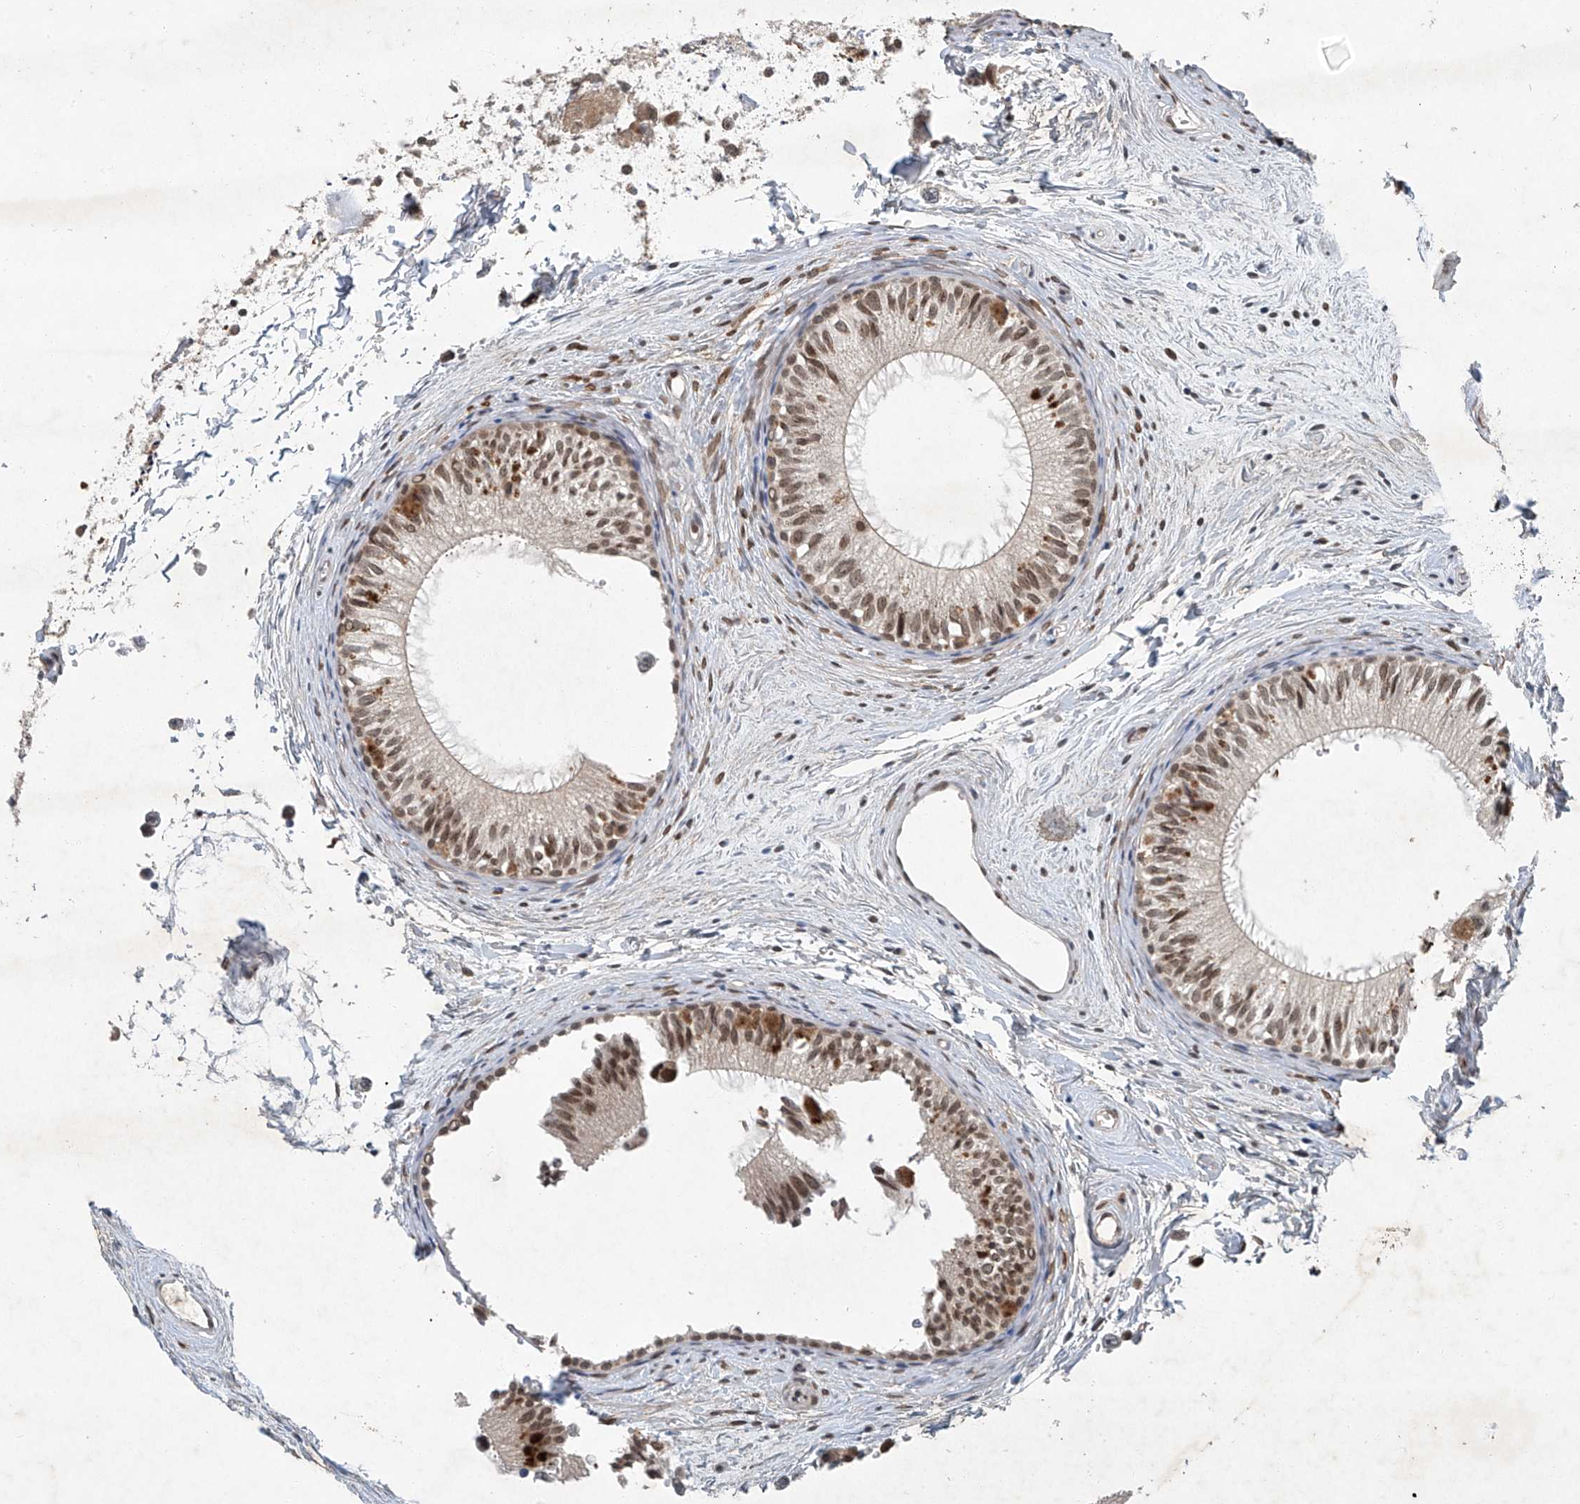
{"staining": {"intensity": "moderate", "quantity": "25%-75%", "location": "nuclear"}, "tissue": "epididymis", "cell_type": "Glandular cells", "image_type": "normal", "snomed": [{"axis": "morphology", "description": "Normal tissue, NOS"}, {"axis": "topography", "description": "Epididymis"}], "caption": "Brown immunohistochemical staining in benign human epididymis demonstrates moderate nuclear staining in approximately 25%-75% of glandular cells. The protein of interest is shown in brown color, while the nuclei are stained blue.", "gene": "TAF8", "patient": {"sex": "male", "age": 34}}